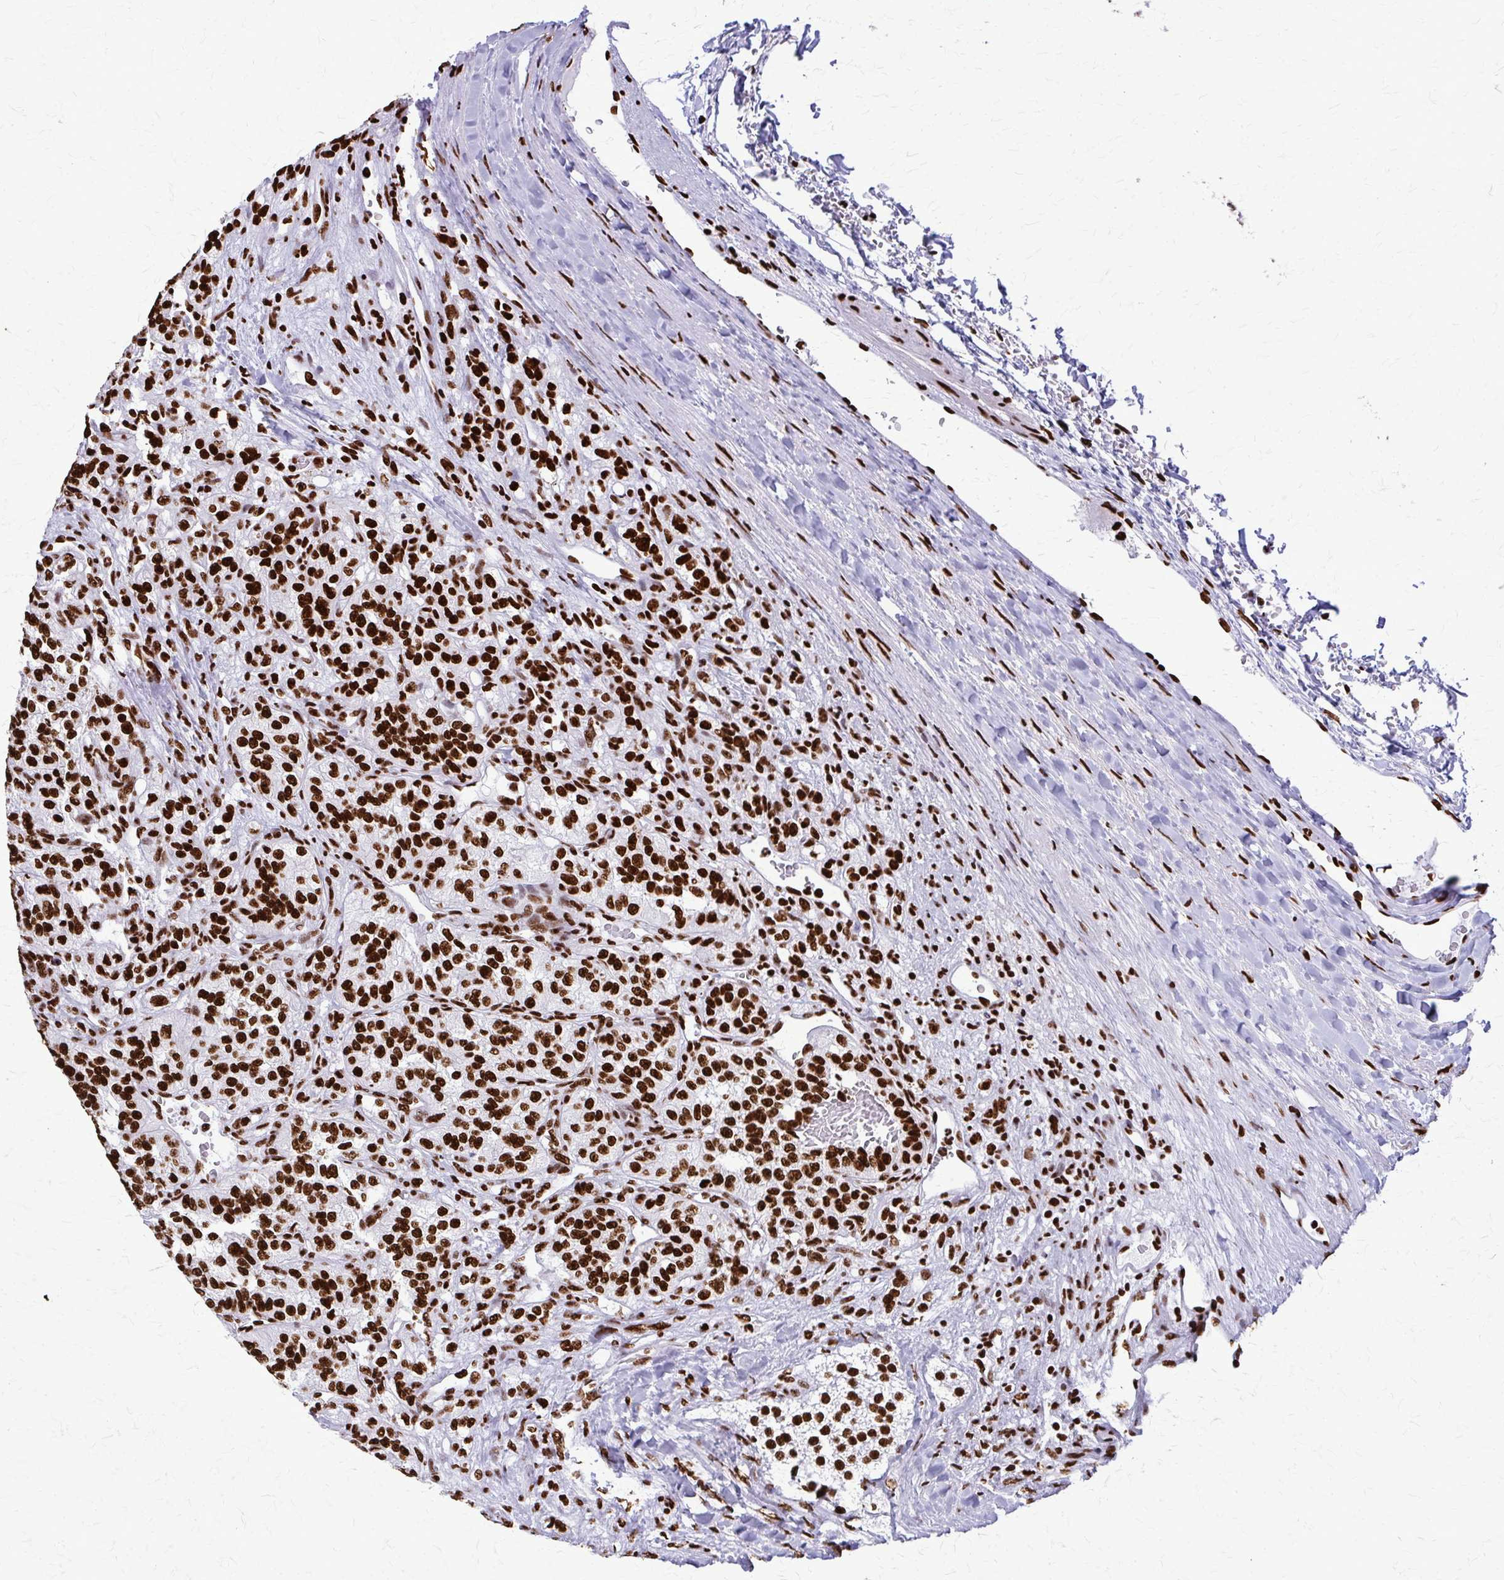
{"staining": {"intensity": "strong", "quantity": ">75%", "location": "nuclear"}, "tissue": "renal cancer", "cell_type": "Tumor cells", "image_type": "cancer", "snomed": [{"axis": "morphology", "description": "Adenocarcinoma, NOS"}, {"axis": "topography", "description": "Kidney"}], "caption": "About >75% of tumor cells in renal cancer display strong nuclear protein positivity as visualized by brown immunohistochemical staining.", "gene": "SFPQ", "patient": {"sex": "female", "age": 63}}